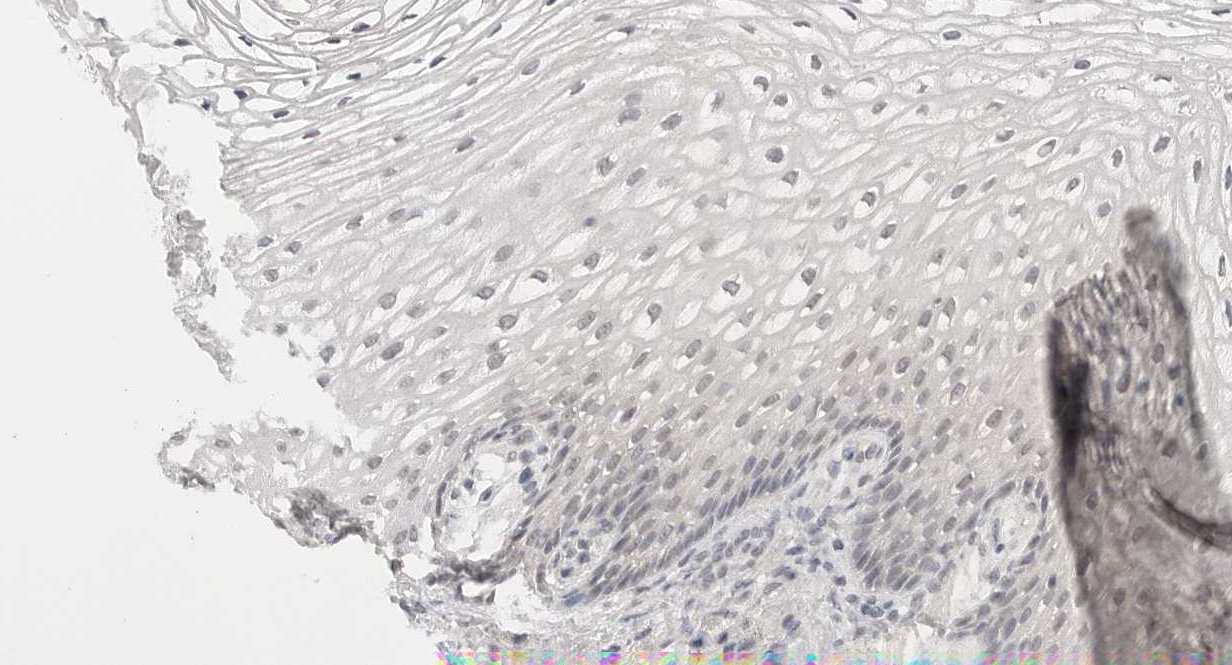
{"staining": {"intensity": "negative", "quantity": "none", "location": "none"}, "tissue": "vagina", "cell_type": "Squamous epithelial cells", "image_type": "normal", "snomed": [{"axis": "morphology", "description": "Normal tissue, NOS"}, {"axis": "topography", "description": "Vagina"}], "caption": "DAB immunohistochemical staining of normal human vagina reveals no significant positivity in squamous epithelial cells.", "gene": "IL24", "patient": {"sex": "female", "age": 60}}